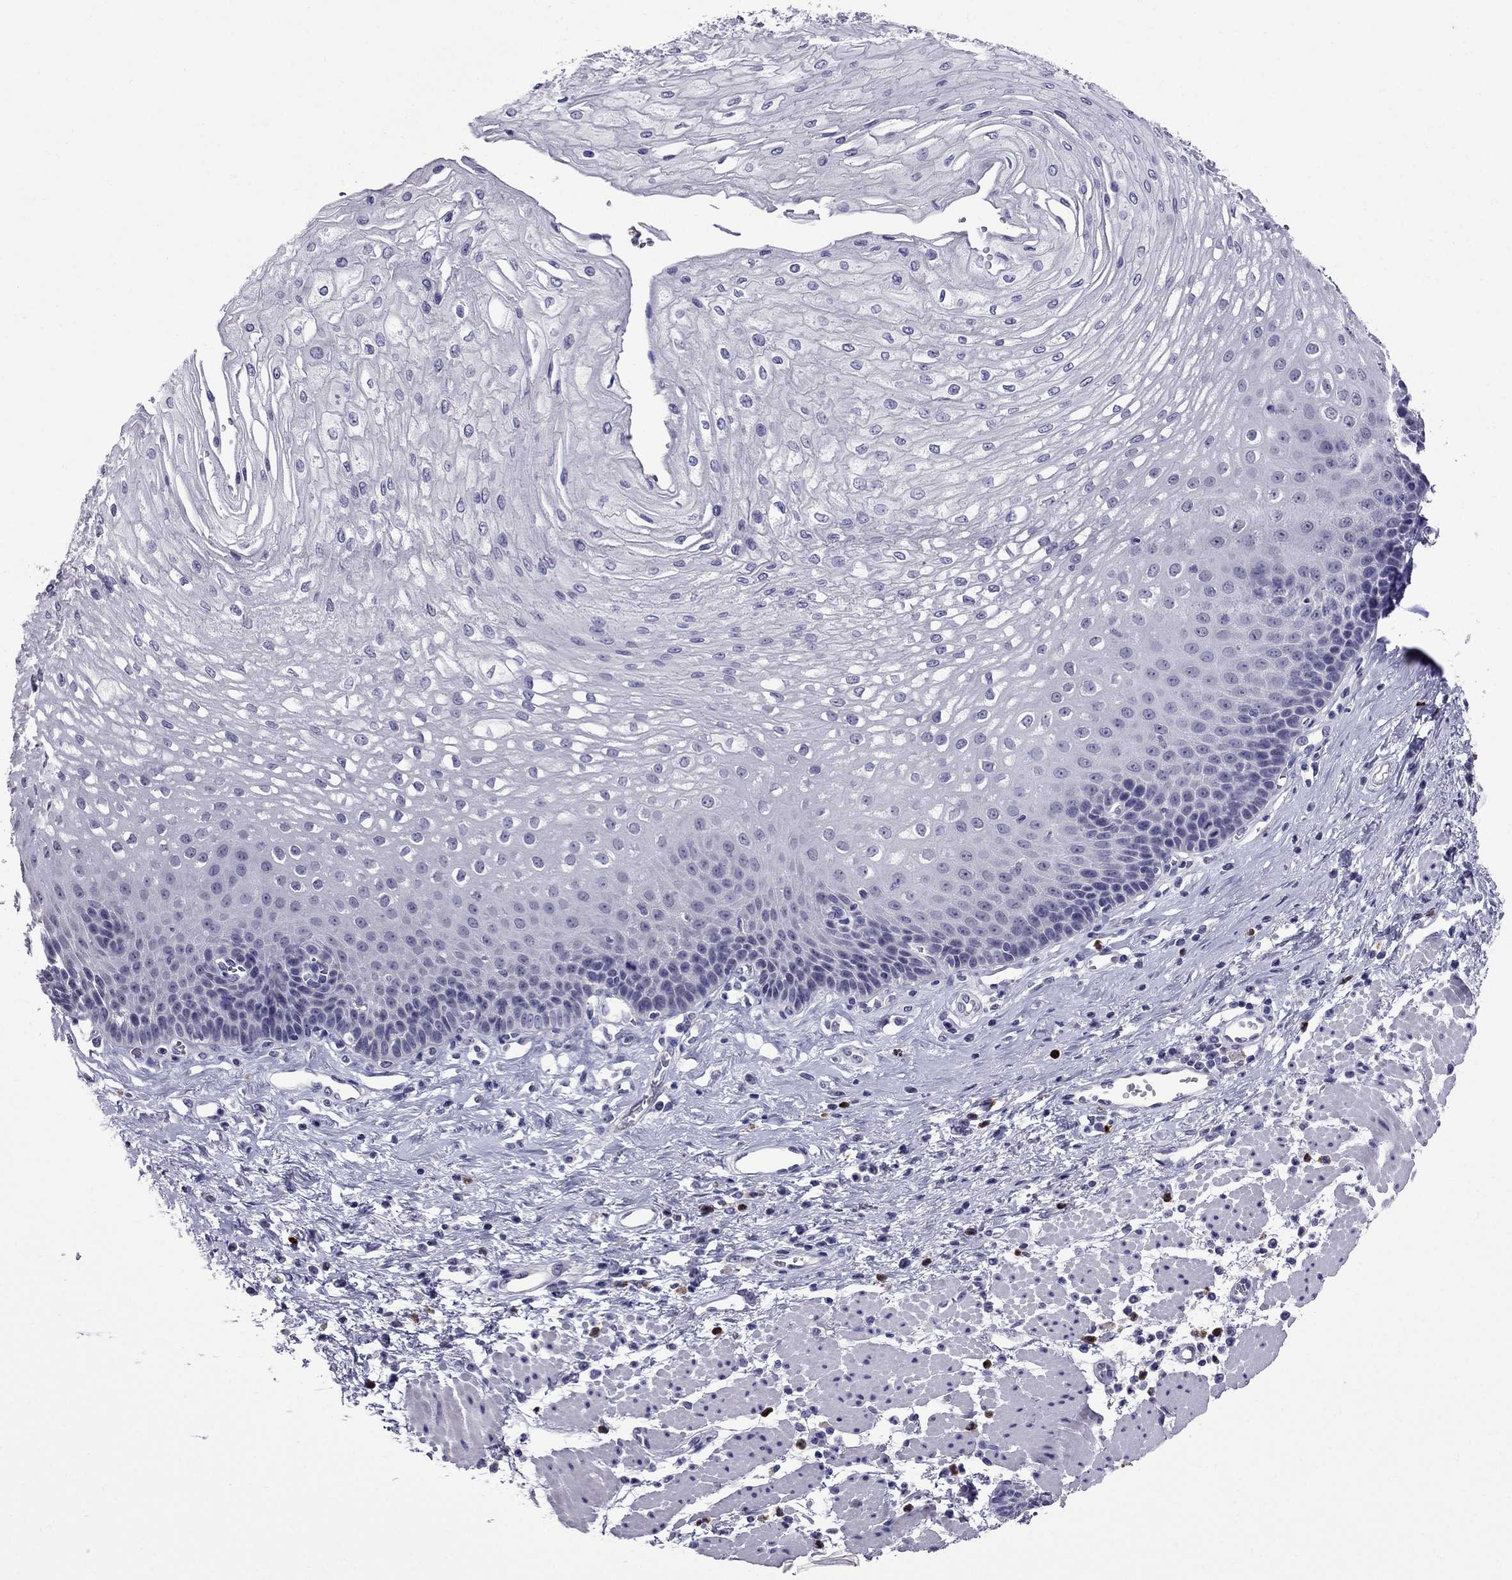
{"staining": {"intensity": "negative", "quantity": "none", "location": "none"}, "tissue": "esophagus", "cell_type": "Squamous epithelial cells", "image_type": "normal", "snomed": [{"axis": "morphology", "description": "Normal tissue, NOS"}, {"axis": "topography", "description": "Esophagus"}], "caption": "DAB immunohistochemical staining of normal human esophagus demonstrates no significant expression in squamous epithelial cells.", "gene": "OLFM4", "patient": {"sex": "female", "age": 62}}